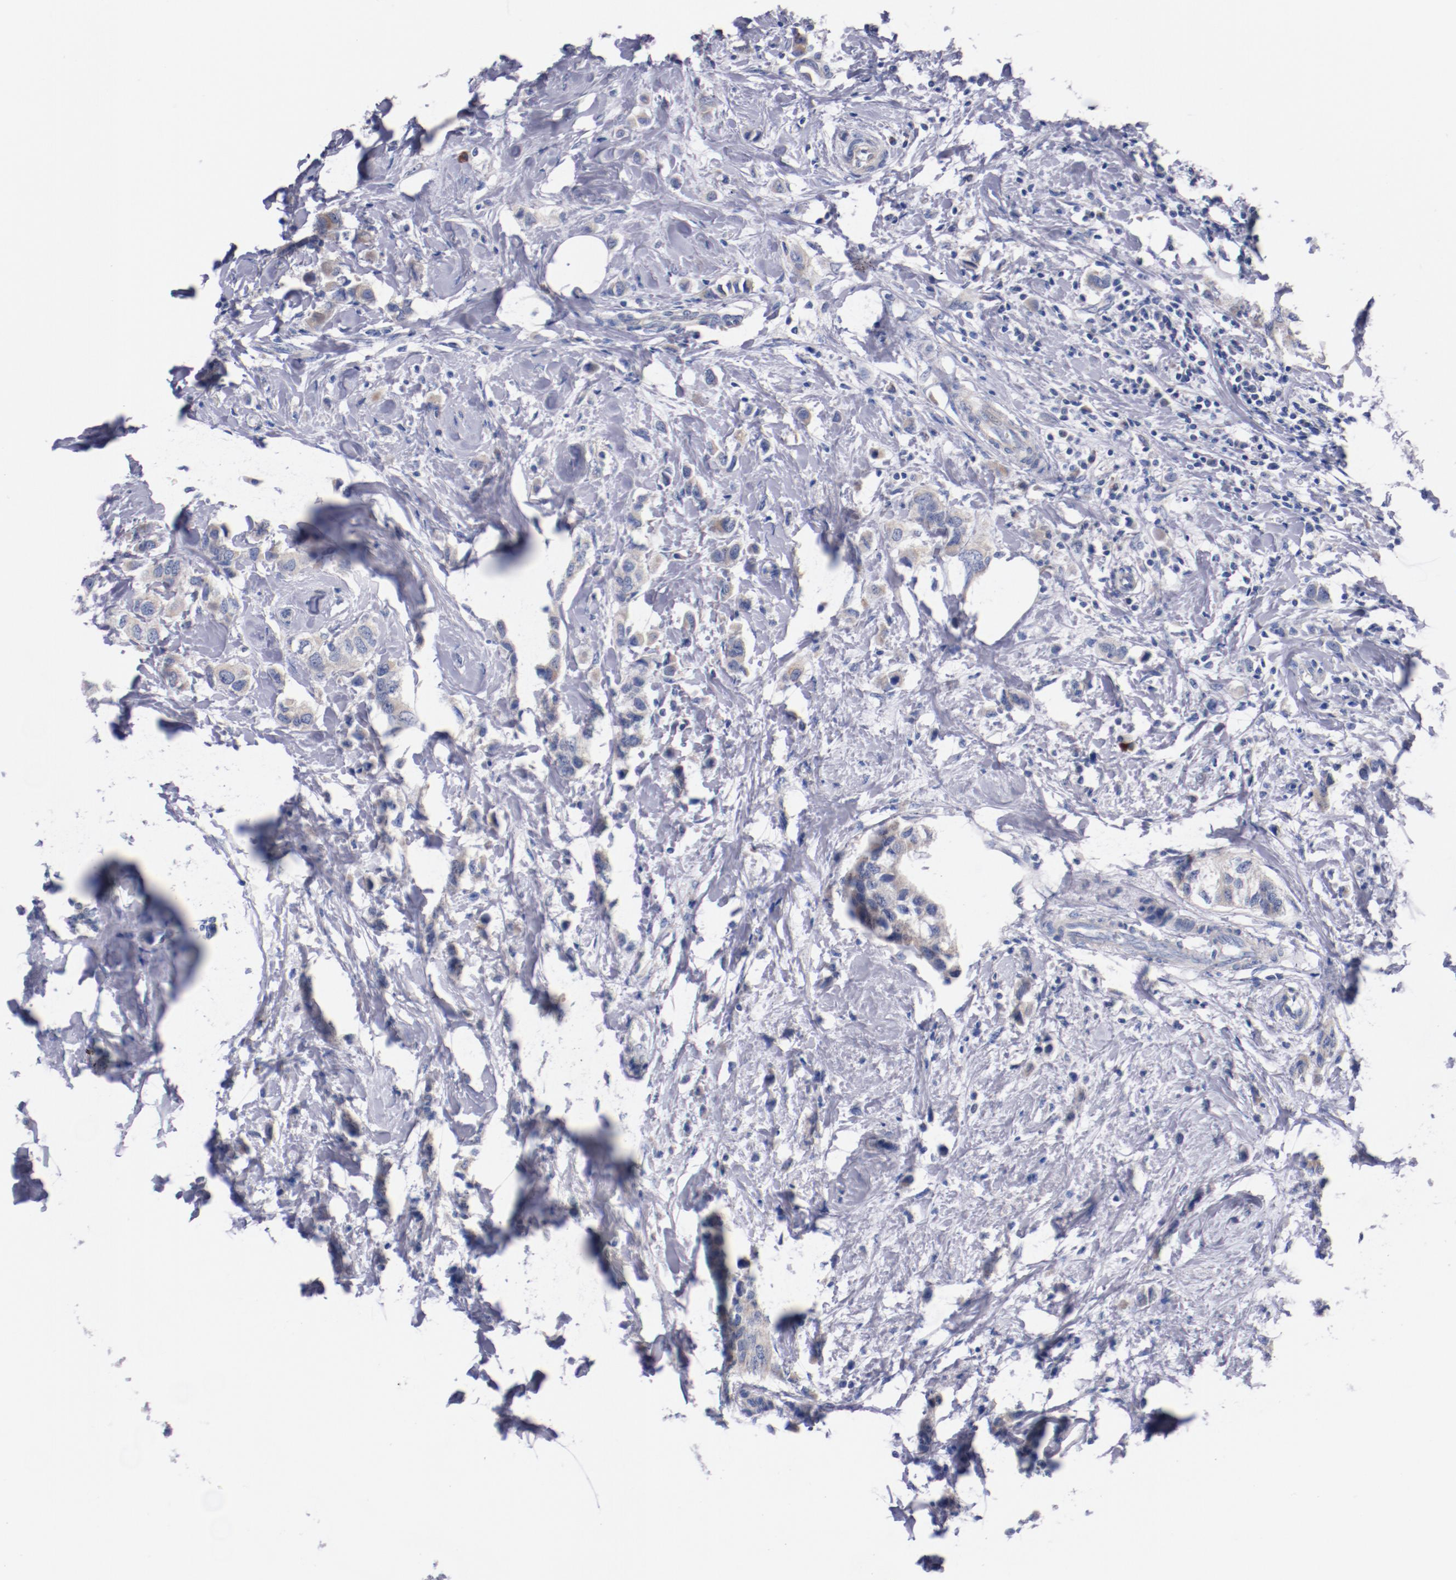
{"staining": {"intensity": "negative", "quantity": "none", "location": "none"}, "tissue": "breast cancer", "cell_type": "Tumor cells", "image_type": "cancer", "snomed": [{"axis": "morphology", "description": "Normal tissue, NOS"}, {"axis": "morphology", "description": "Duct carcinoma"}, {"axis": "topography", "description": "Breast"}], "caption": "High magnification brightfield microscopy of breast infiltrating ductal carcinoma stained with DAB (3,3'-diaminobenzidine) (brown) and counterstained with hematoxylin (blue): tumor cells show no significant positivity.", "gene": "CNTNAP2", "patient": {"sex": "female", "age": 50}}